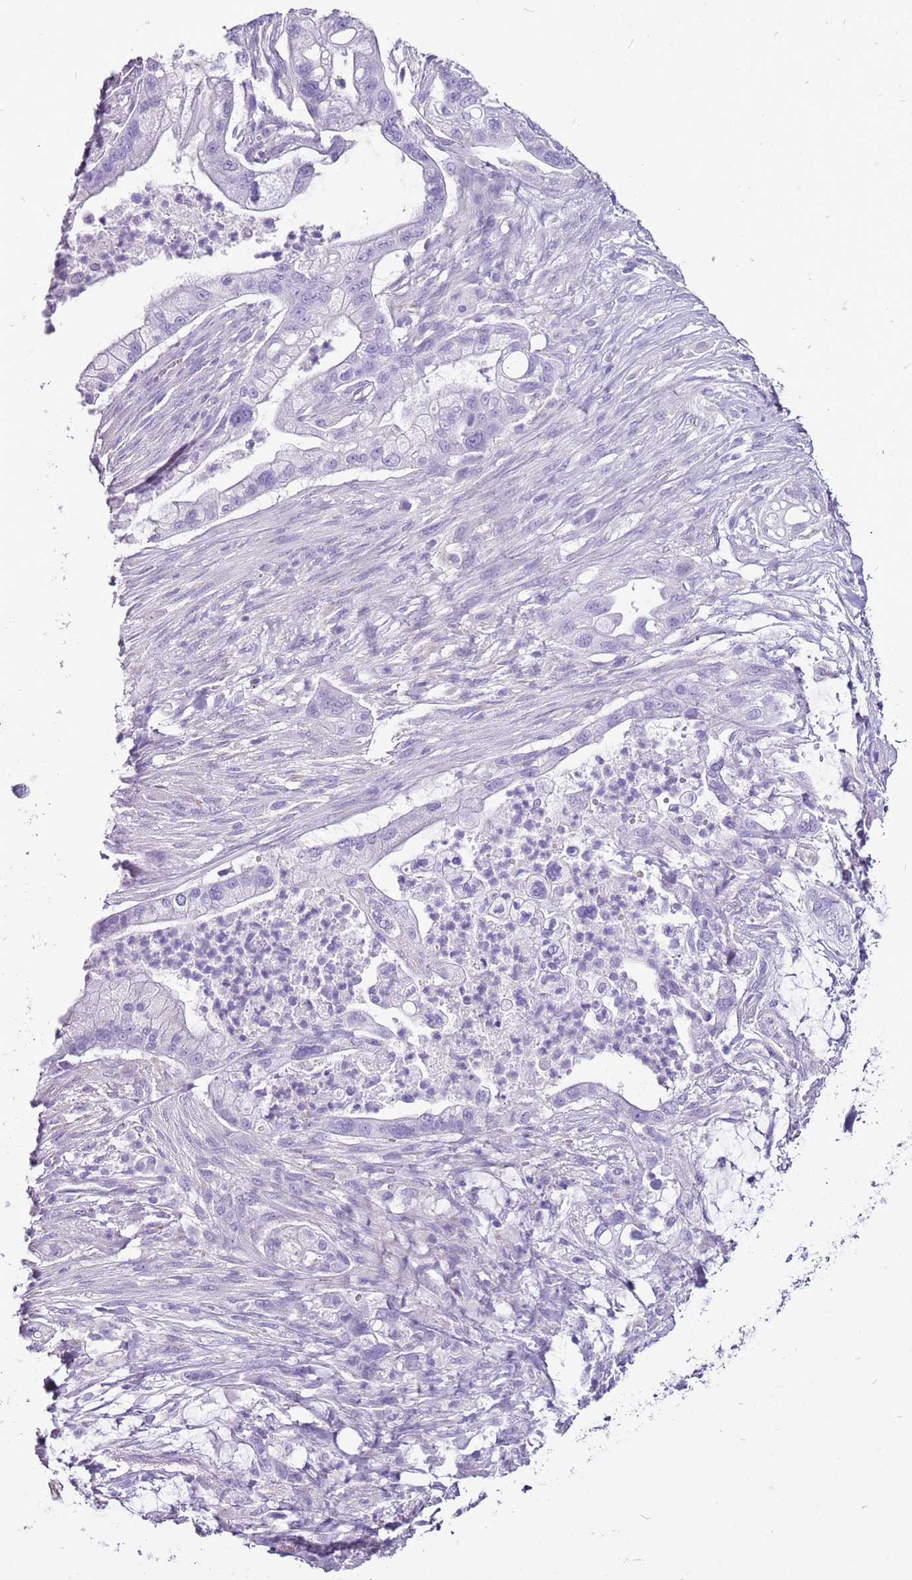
{"staining": {"intensity": "negative", "quantity": "none", "location": "none"}, "tissue": "pancreatic cancer", "cell_type": "Tumor cells", "image_type": "cancer", "snomed": [{"axis": "morphology", "description": "Adenocarcinoma, NOS"}, {"axis": "topography", "description": "Pancreas"}], "caption": "High magnification brightfield microscopy of pancreatic adenocarcinoma stained with DAB (brown) and counterstained with hematoxylin (blue): tumor cells show no significant expression.", "gene": "ACSS3", "patient": {"sex": "male", "age": 44}}